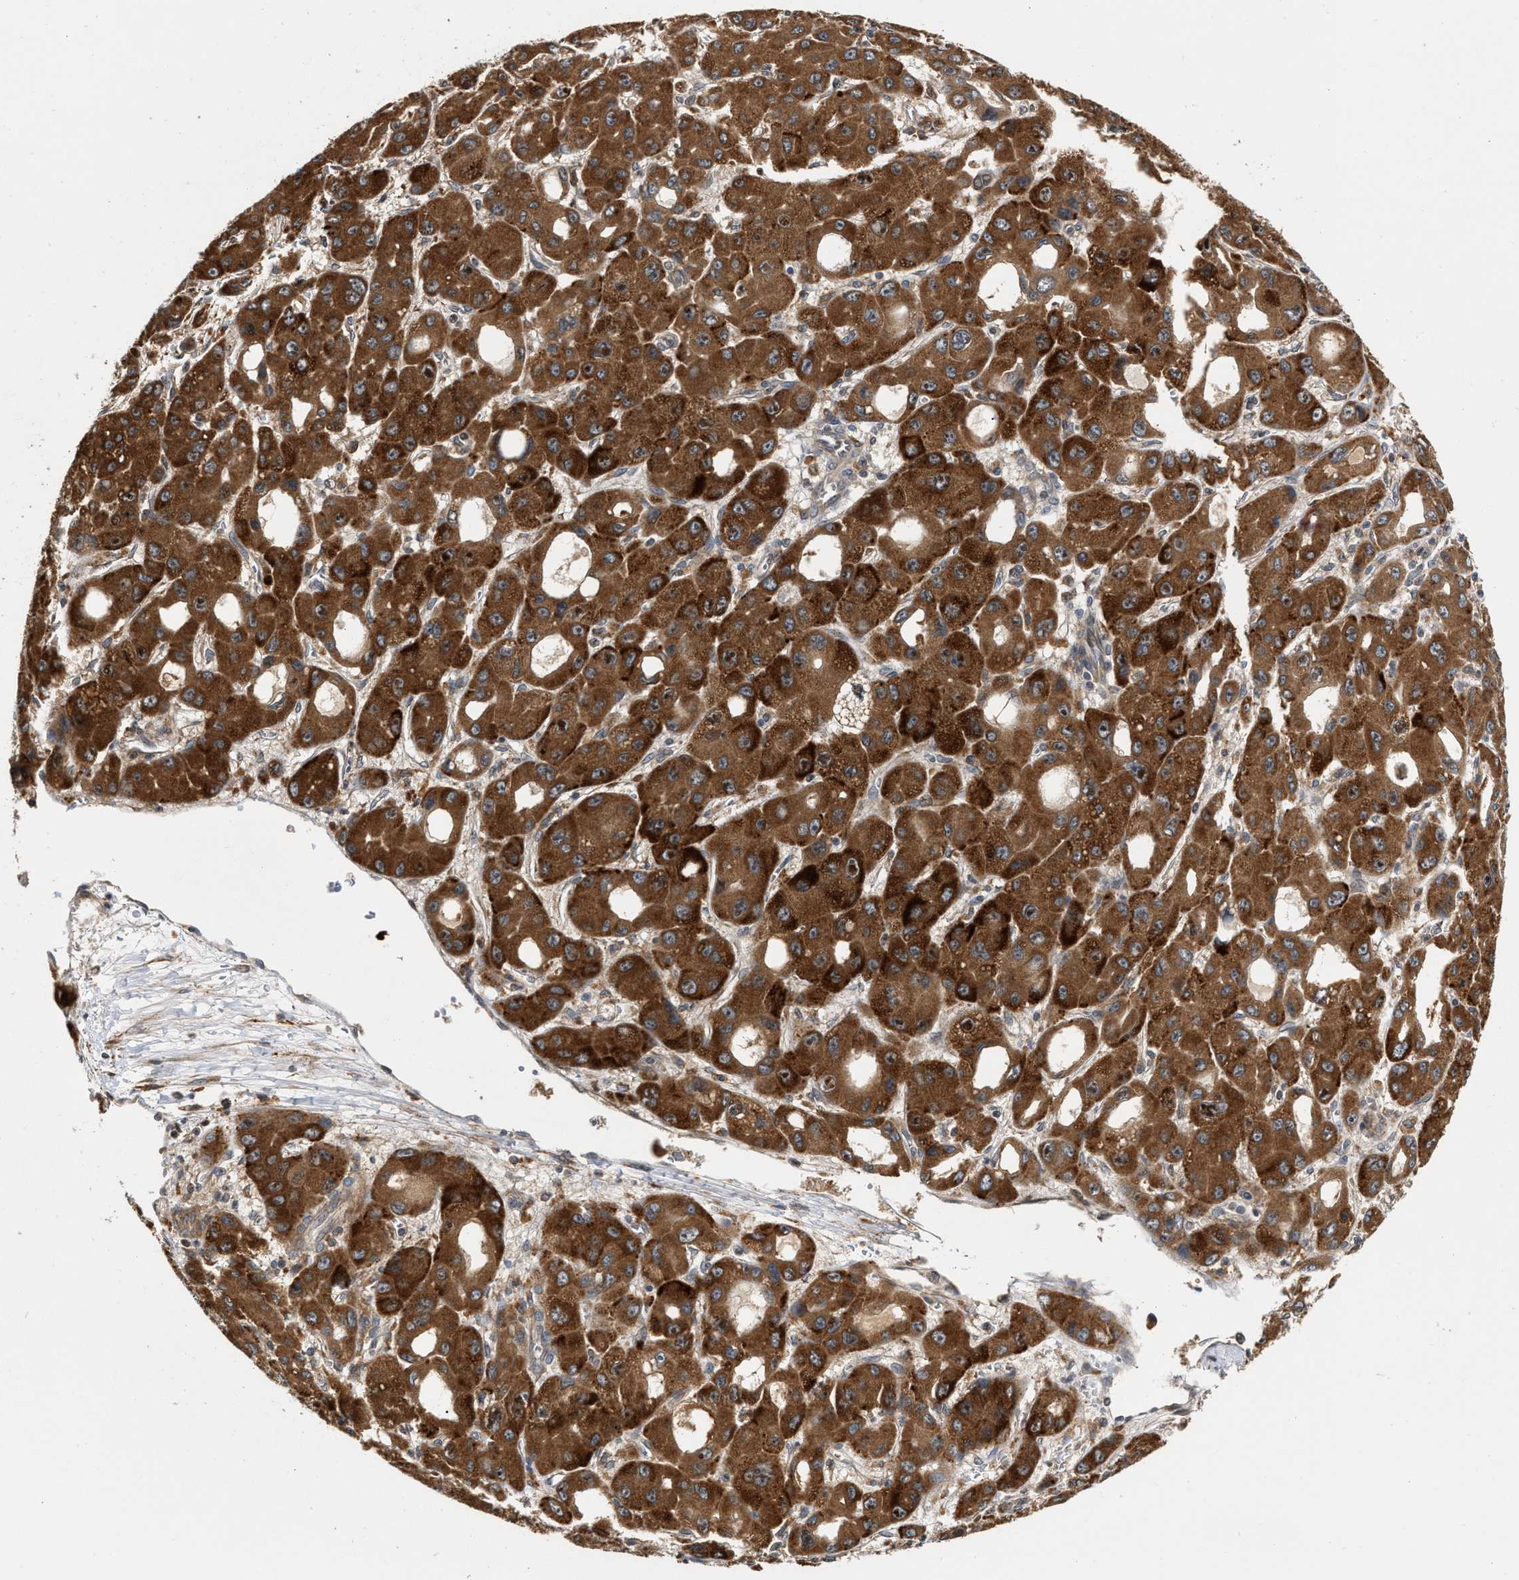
{"staining": {"intensity": "strong", "quantity": ">75%", "location": "cytoplasmic/membranous"}, "tissue": "liver cancer", "cell_type": "Tumor cells", "image_type": "cancer", "snomed": [{"axis": "morphology", "description": "Carcinoma, Hepatocellular, NOS"}, {"axis": "topography", "description": "Liver"}], "caption": "A brown stain labels strong cytoplasmic/membranous staining of a protein in human liver hepatocellular carcinoma tumor cells.", "gene": "SAR1A", "patient": {"sex": "male", "age": 55}}